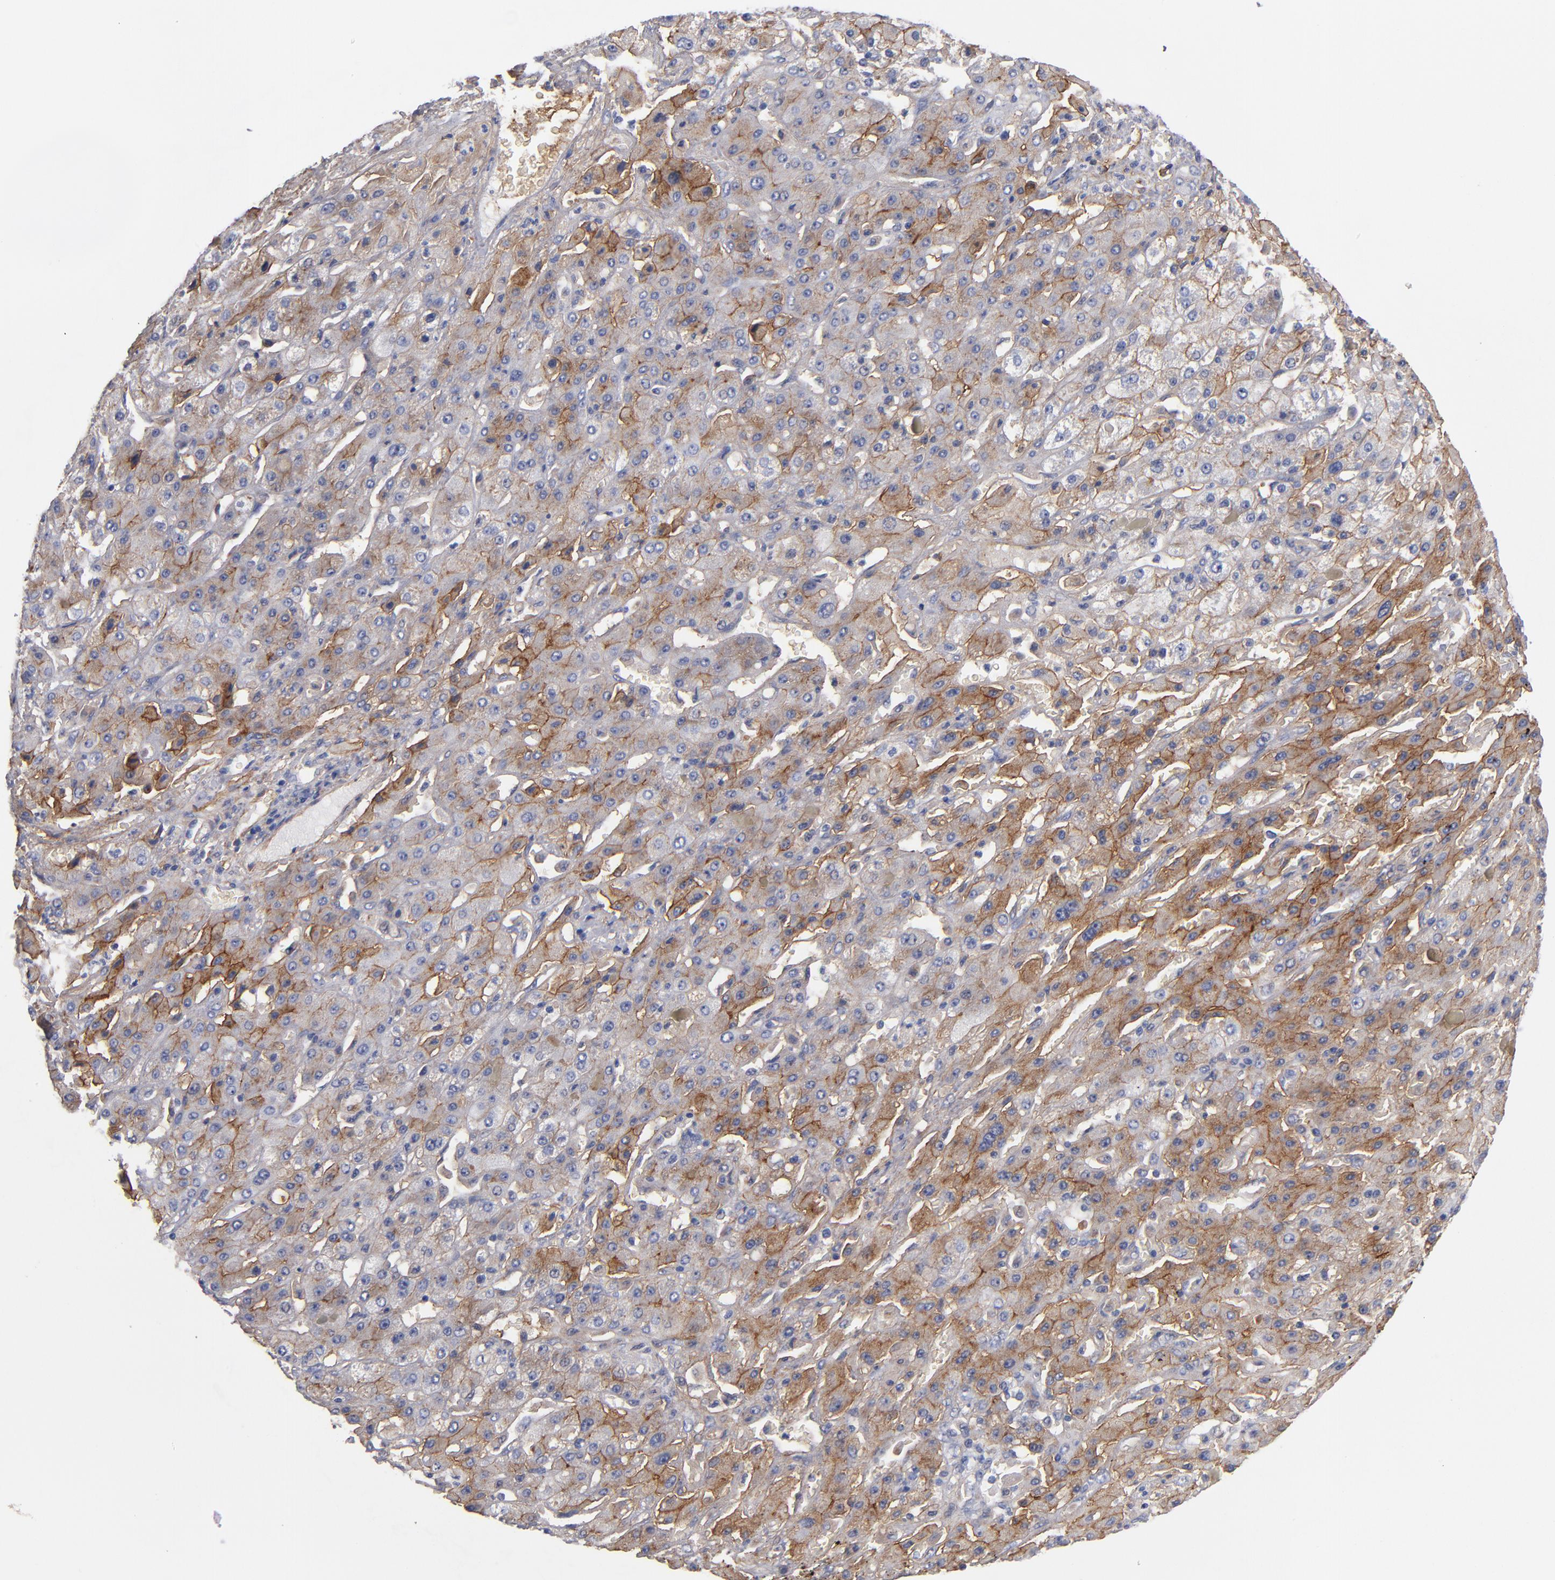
{"staining": {"intensity": "strong", "quantity": ">75%", "location": "cytoplasmic/membranous"}, "tissue": "liver cancer", "cell_type": "Tumor cells", "image_type": "cancer", "snomed": [{"axis": "morphology", "description": "Cholangiocarcinoma"}, {"axis": "topography", "description": "Liver"}], "caption": "Human liver cancer (cholangiocarcinoma) stained with a brown dye displays strong cytoplasmic/membranous positive expression in approximately >75% of tumor cells.", "gene": "PLSCR4", "patient": {"sex": "female", "age": 52}}